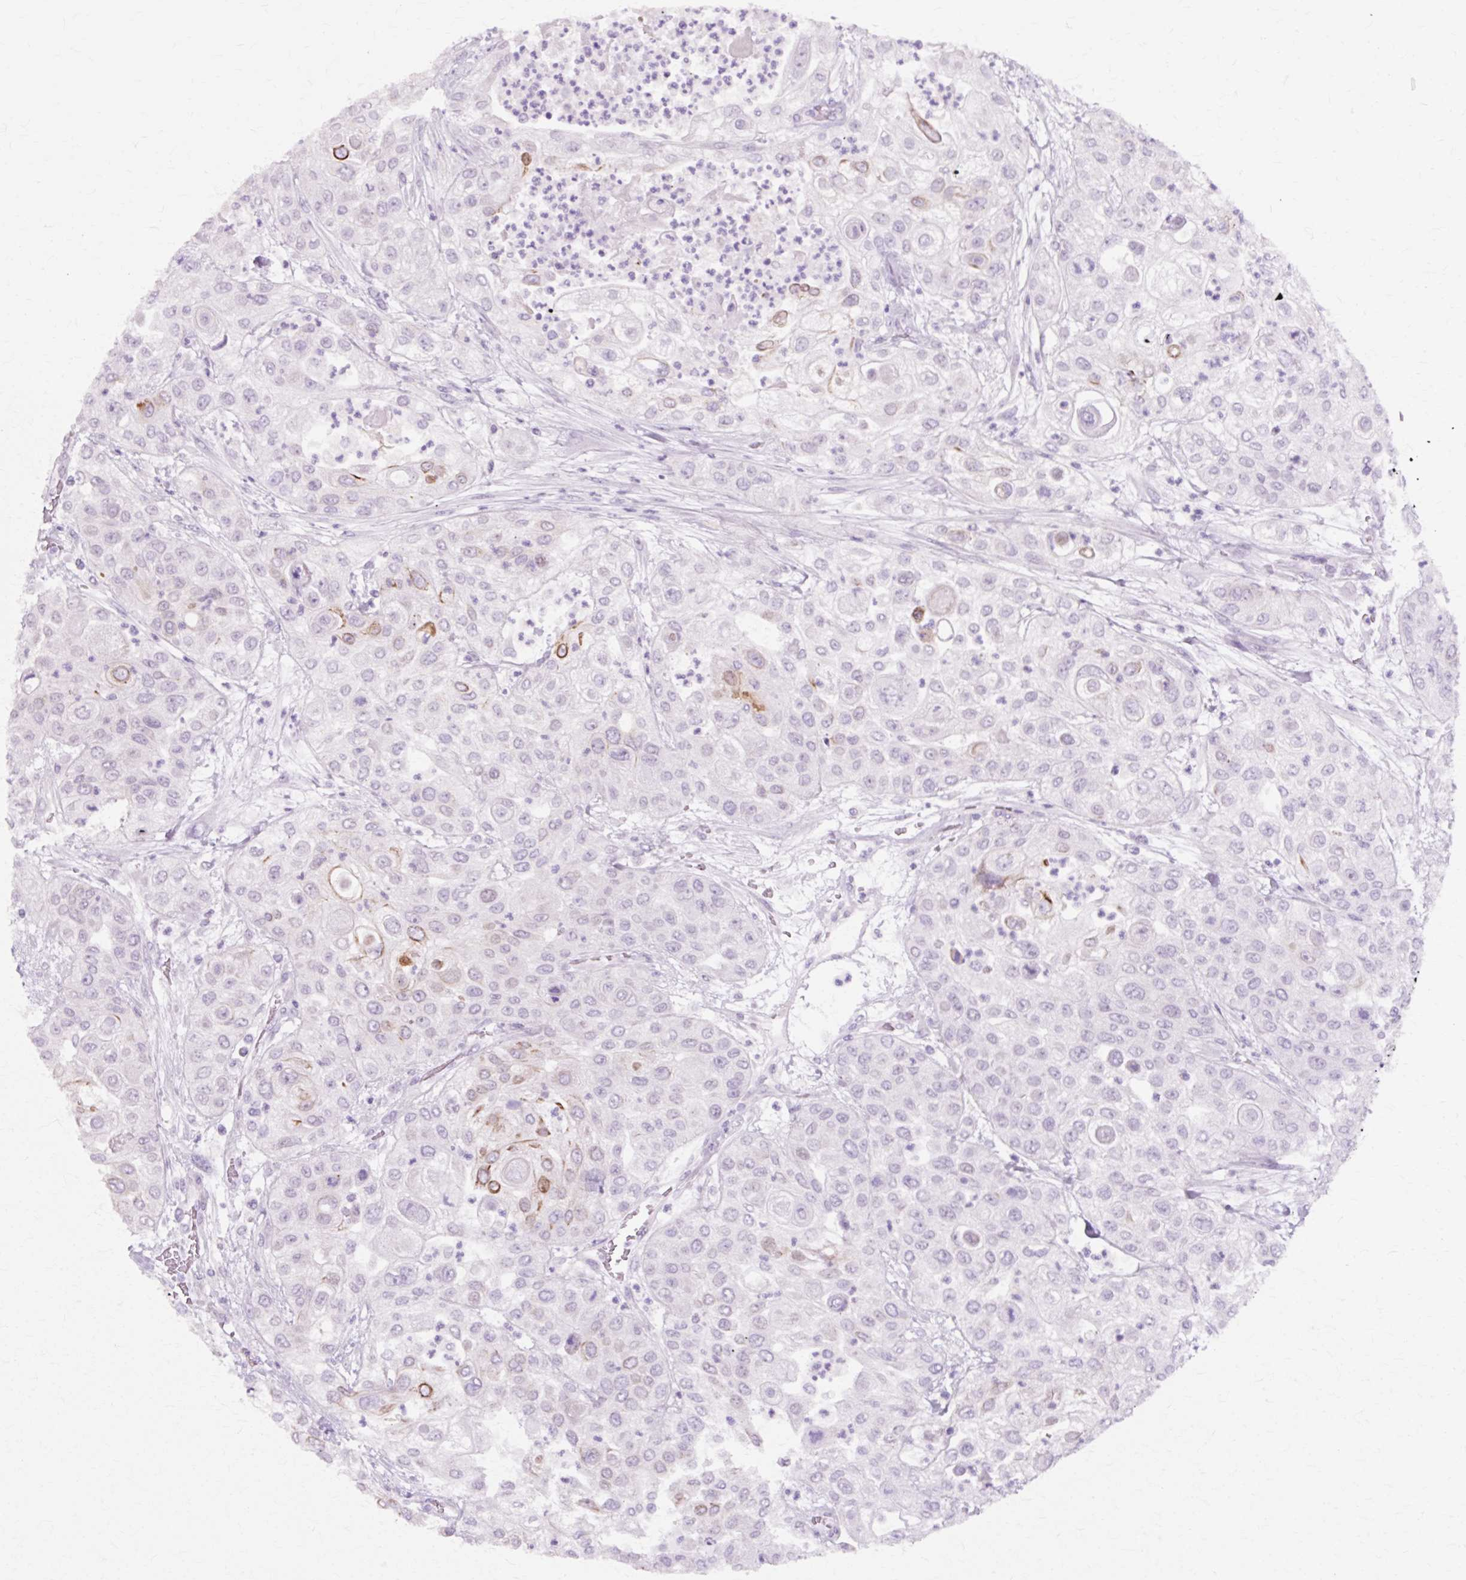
{"staining": {"intensity": "moderate", "quantity": "<25%", "location": "cytoplasmic/membranous"}, "tissue": "urothelial cancer", "cell_type": "Tumor cells", "image_type": "cancer", "snomed": [{"axis": "morphology", "description": "Urothelial carcinoma, High grade"}, {"axis": "topography", "description": "Urinary bladder"}], "caption": "High-grade urothelial carcinoma stained for a protein displays moderate cytoplasmic/membranous positivity in tumor cells. (DAB (3,3'-diaminobenzidine) IHC, brown staining for protein, blue staining for nuclei).", "gene": "IRX2", "patient": {"sex": "female", "age": 79}}